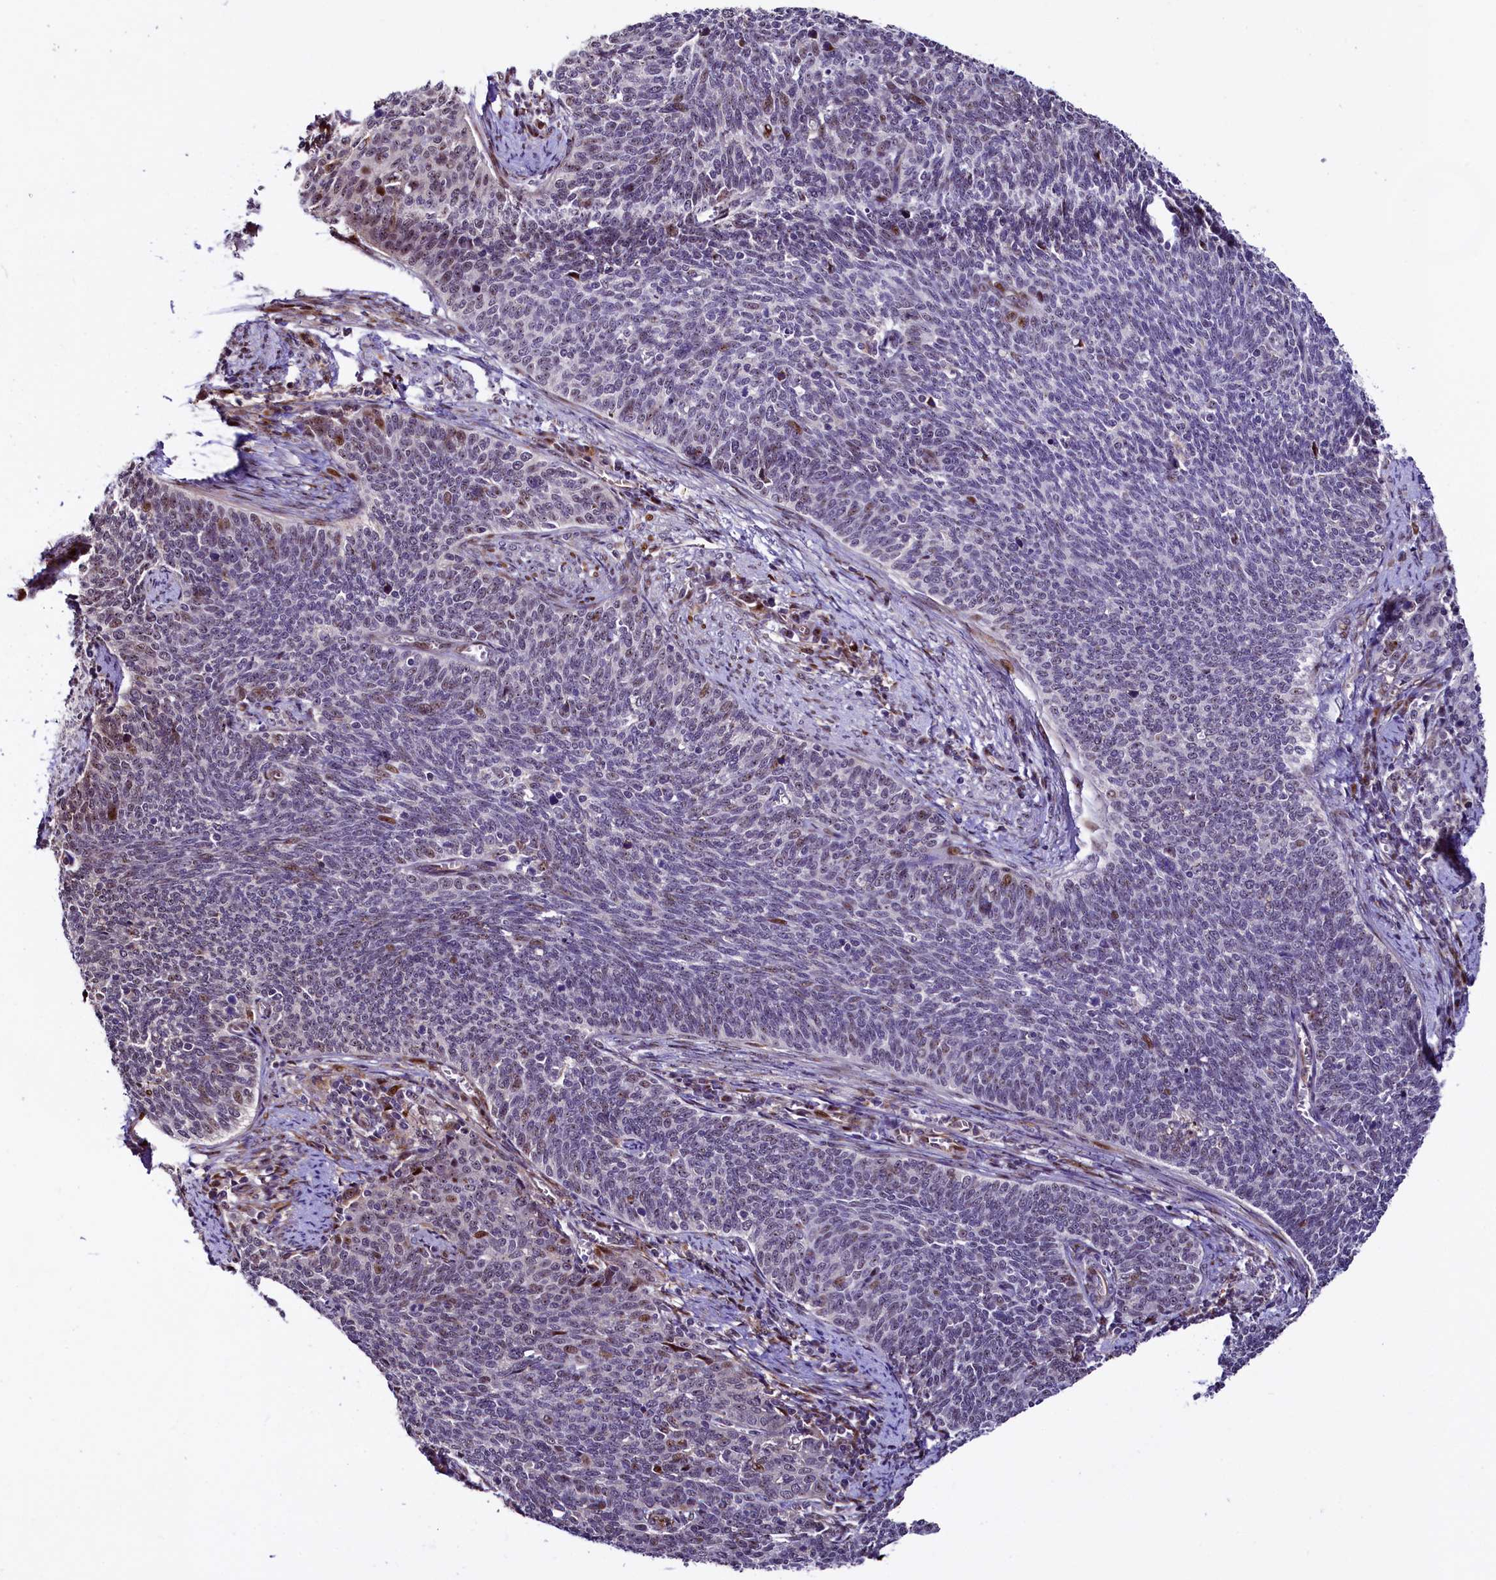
{"staining": {"intensity": "moderate", "quantity": "<25%", "location": "nuclear"}, "tissue": "cervical cancer", "cell_type": "Tumor cells", "image_type": "cancer", "snomed": [{"axis": "morphology", "description": "Squamous cell carcinoma, NOS"}, {"axis": "topography", "description": "Cervix"}], "caption": "Tumor cells show low levels of moderate nuclear expression in approximately <25% of cells in cervical cancer.", "gene": "TRMT112", "patient": {"sex": "female", "age": 39}}